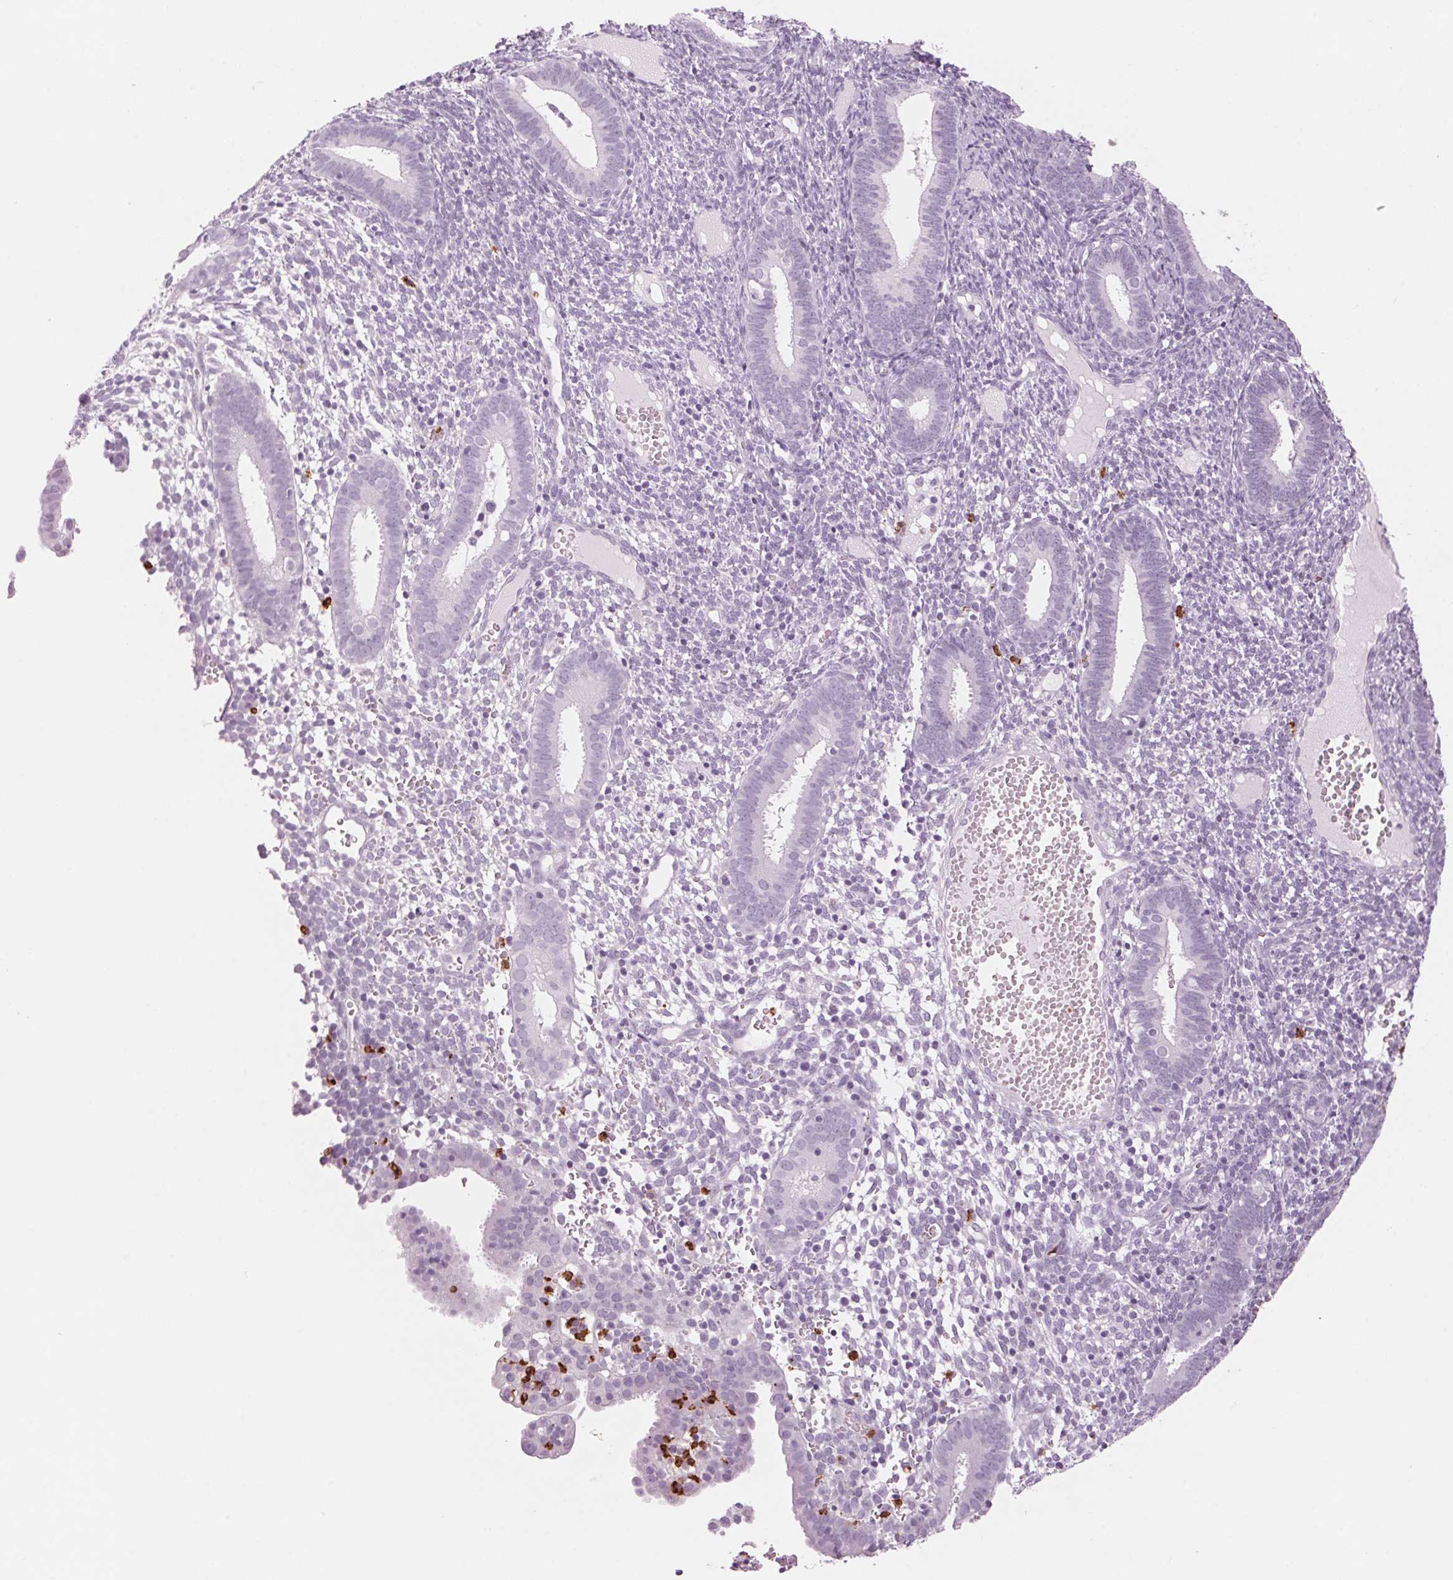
{"staining": {"intensity": "negative", "quantity": "none", "location": "none"}, "tissue": "endometrium", "cell_type": "Cells in endometrial stroma", "image_type": "normal", "snomed": [{"axis": "morphology", "description": "Normal tissue, NOS"}, {"axis": "topography", "description": "Endometrium"}], "caption": "Immunohistochemistry micrograph of unremarkable endometrium: human endometrium stained with DAB exhibits no significant protein staining in cells in endometrial stroma. Brightfield microscopy of IHC stained with DAB (brown) and hematoxylin (blue), captured at high magnification.", "gene": "KLK7", "patient": {"sex": "female", "age": 41}}